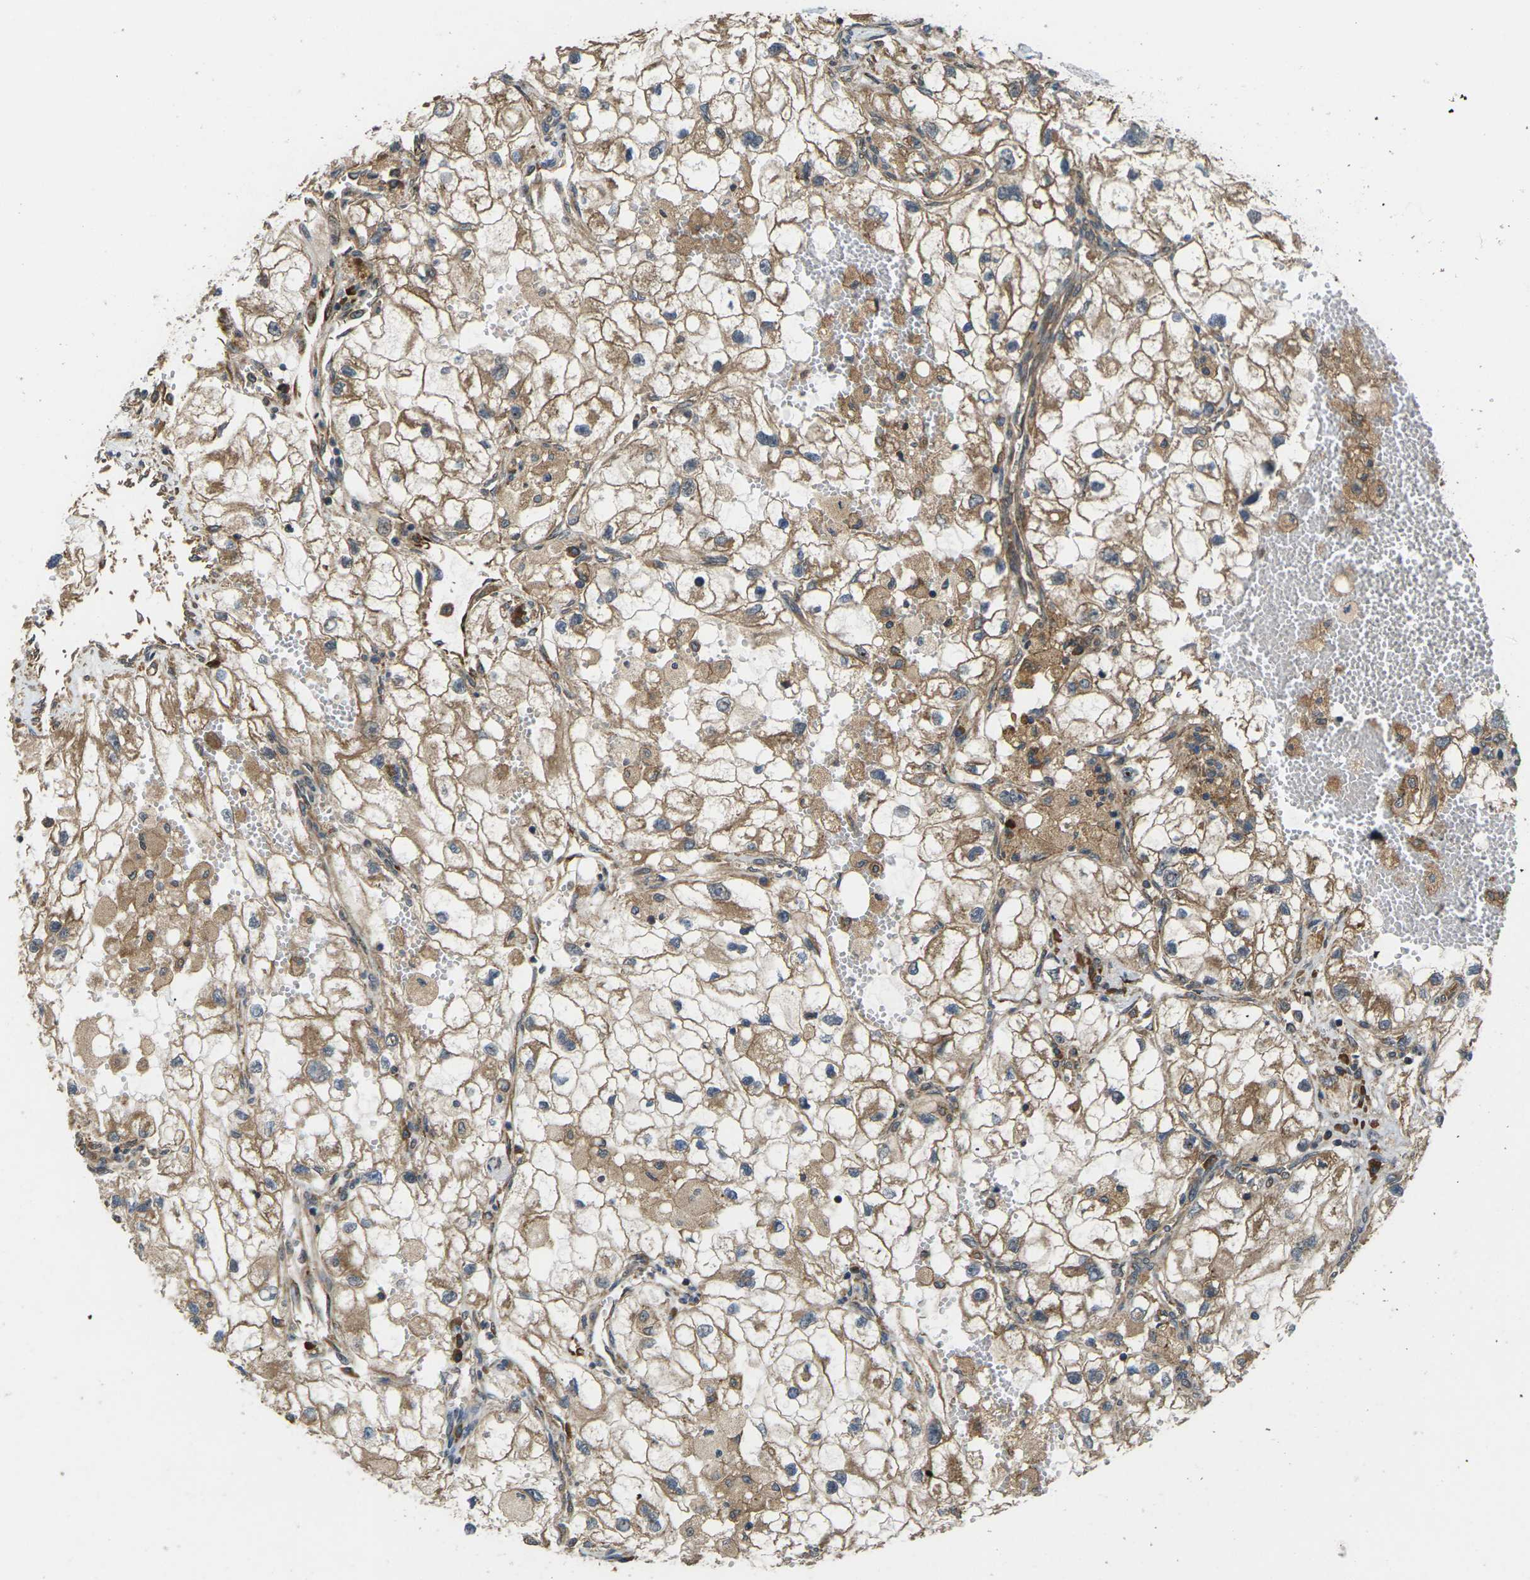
{"staining": {"intensity": "moderate", "quantity": ">75%", "location": "cytoplasmic/membranous"}, "tissue": "renal cancer", "cell_type": "Tumor cells", "image_type": "cancer", "snomed": [{"axis": "morphology", "description": "Adenocarcinoma, NOS"}, {"axis": "topography", "description": "Kidney"}], "caption": "Adenocarcinoma (renal) stained for a protein (brown) shows moderate cytoplasmic/membranous positive staining in about >75% of tumor cells.", "gene": "NRAS", "patient": {"sex": "female", "age": 70}}